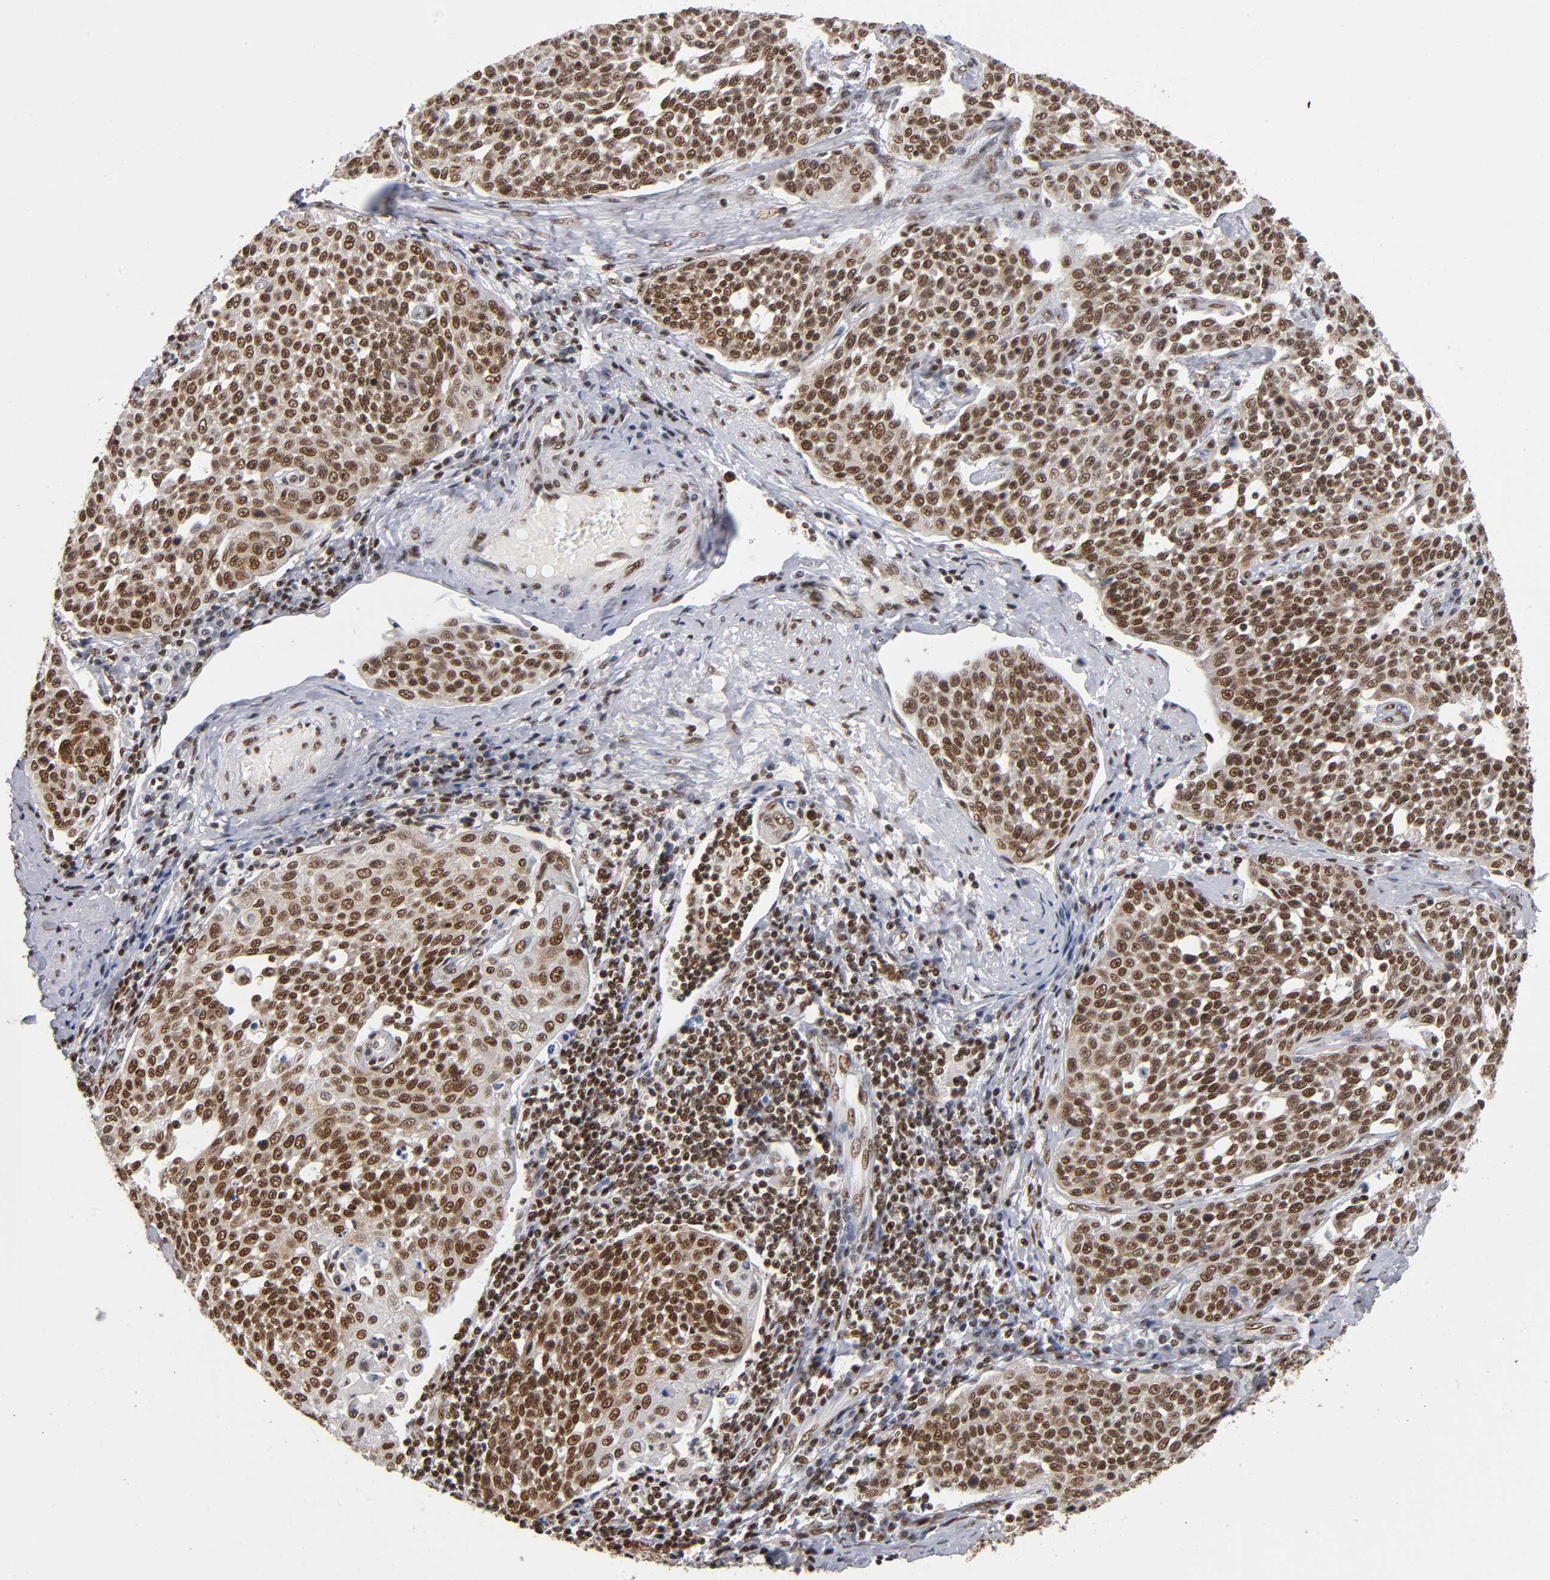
{"staining": {"intensity": "strong", "quantity": ">75%", "location": "nuclear"}, "tissue": "cervical cancer", "cell_type": "Tumor cells", "image_type": "cancer", "snomed": [{"axis": "morphology", "description": "Squamous cell carcinoma, NOS"}, {"axis": "topography", "description": "Cervix"}], "caption": "Immunohistochemical staining of human squamous cell carcinoma (cervical) displays high levels of strong nuclear expression in approximately >75% of tumor cells.", "gene": "ILKAP", "patient": {"sex": "female", "age": 34}}